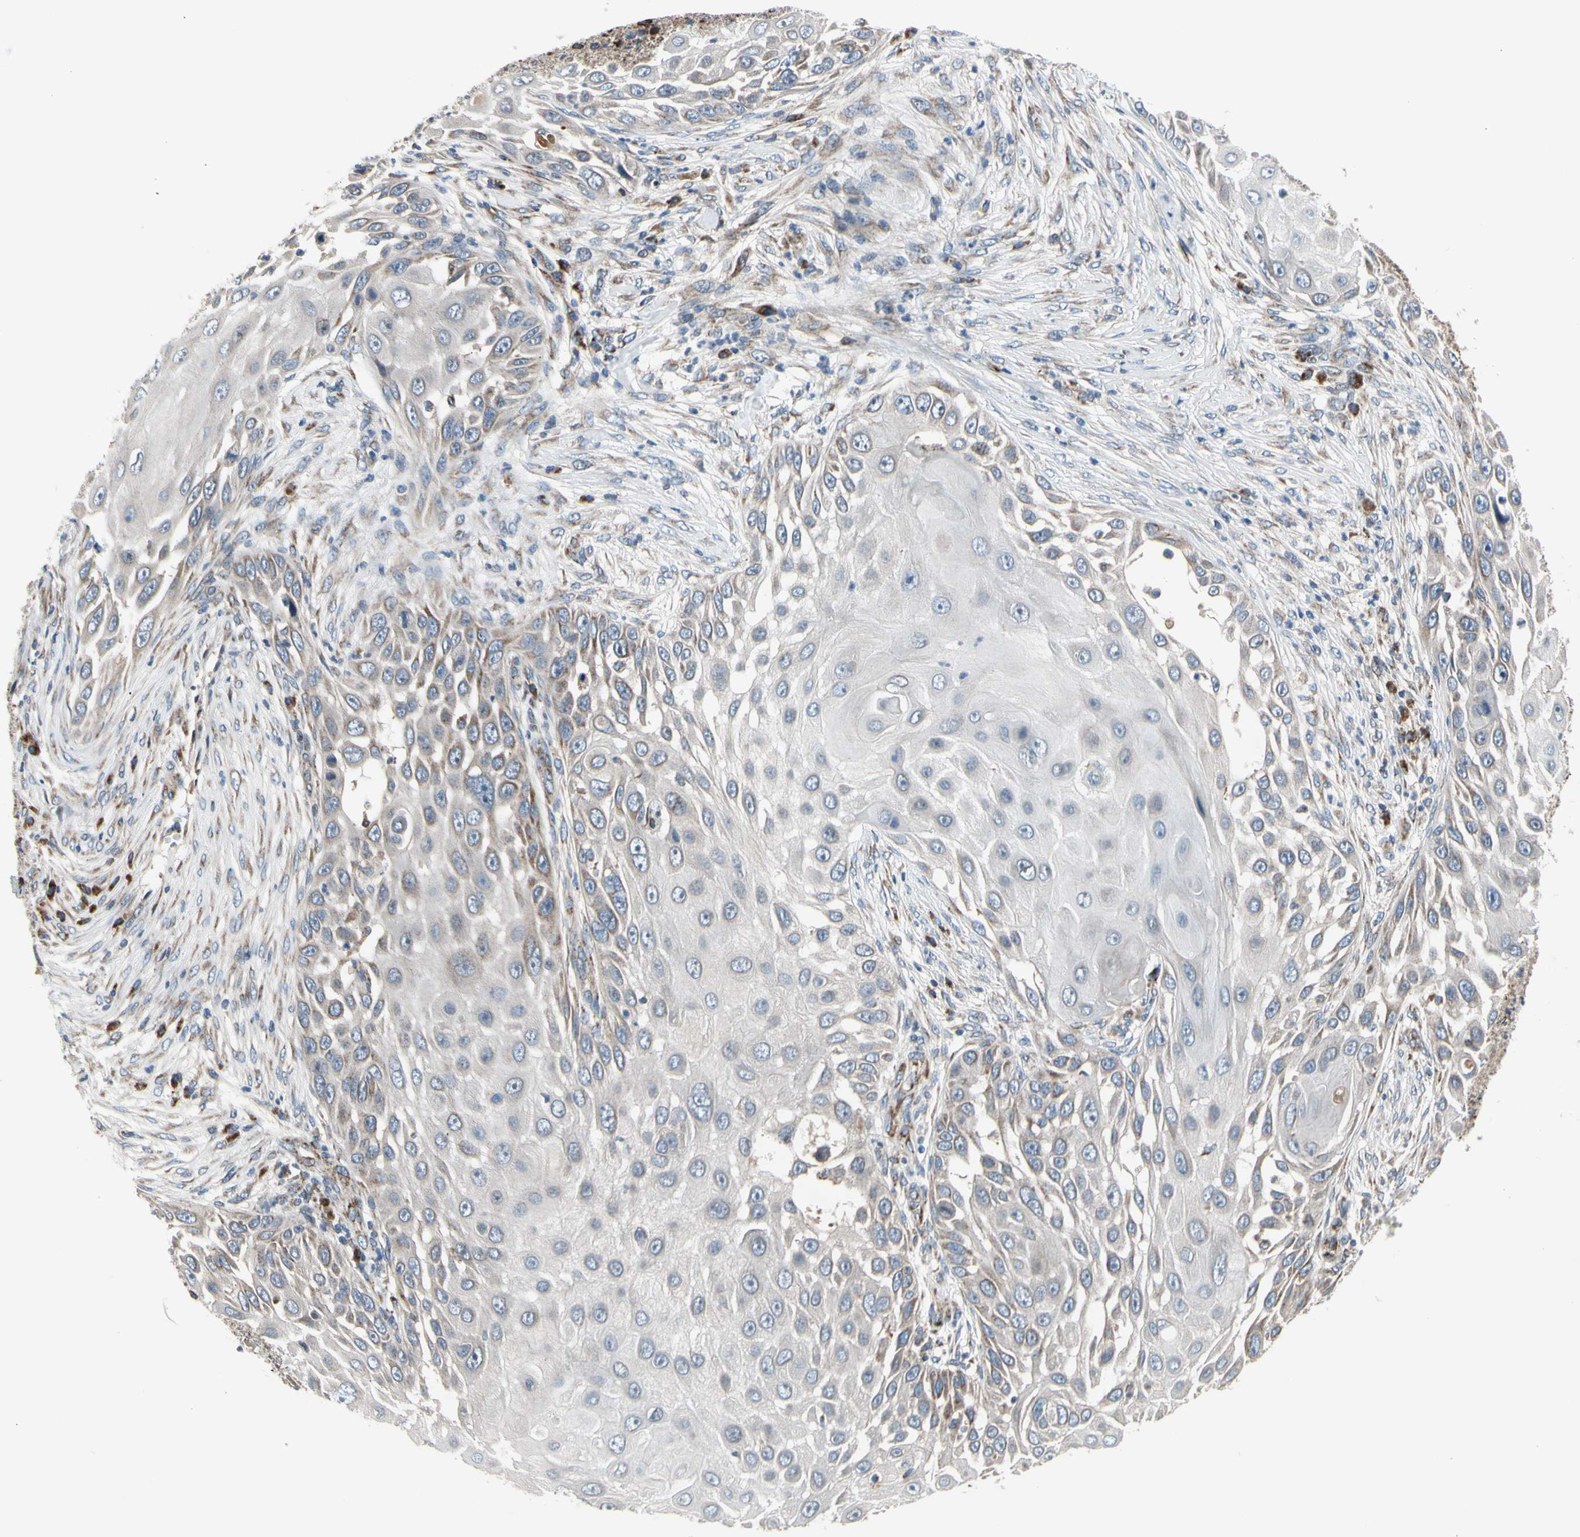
{"staining": {"intensity": "weak", "quantity": "<25%", "location": "cytoplasmic/membranous"}, "tissue": "skin cancer", "cell_type": "Tumor cells", "image_type": "cancer", "snomed": [{"axis": "morphology", "description": "Squamous cell carcinoma, NOS"}, {"axis": "topography", "description": "Skin"}], "caption": "This is an immunohistochemistry (IHC) micrograph of skin squamous cell carcinoma. There is no expression in tumor cells.", "gene": "NPHP3", "patient": {"sex": "female", "age": 44}}